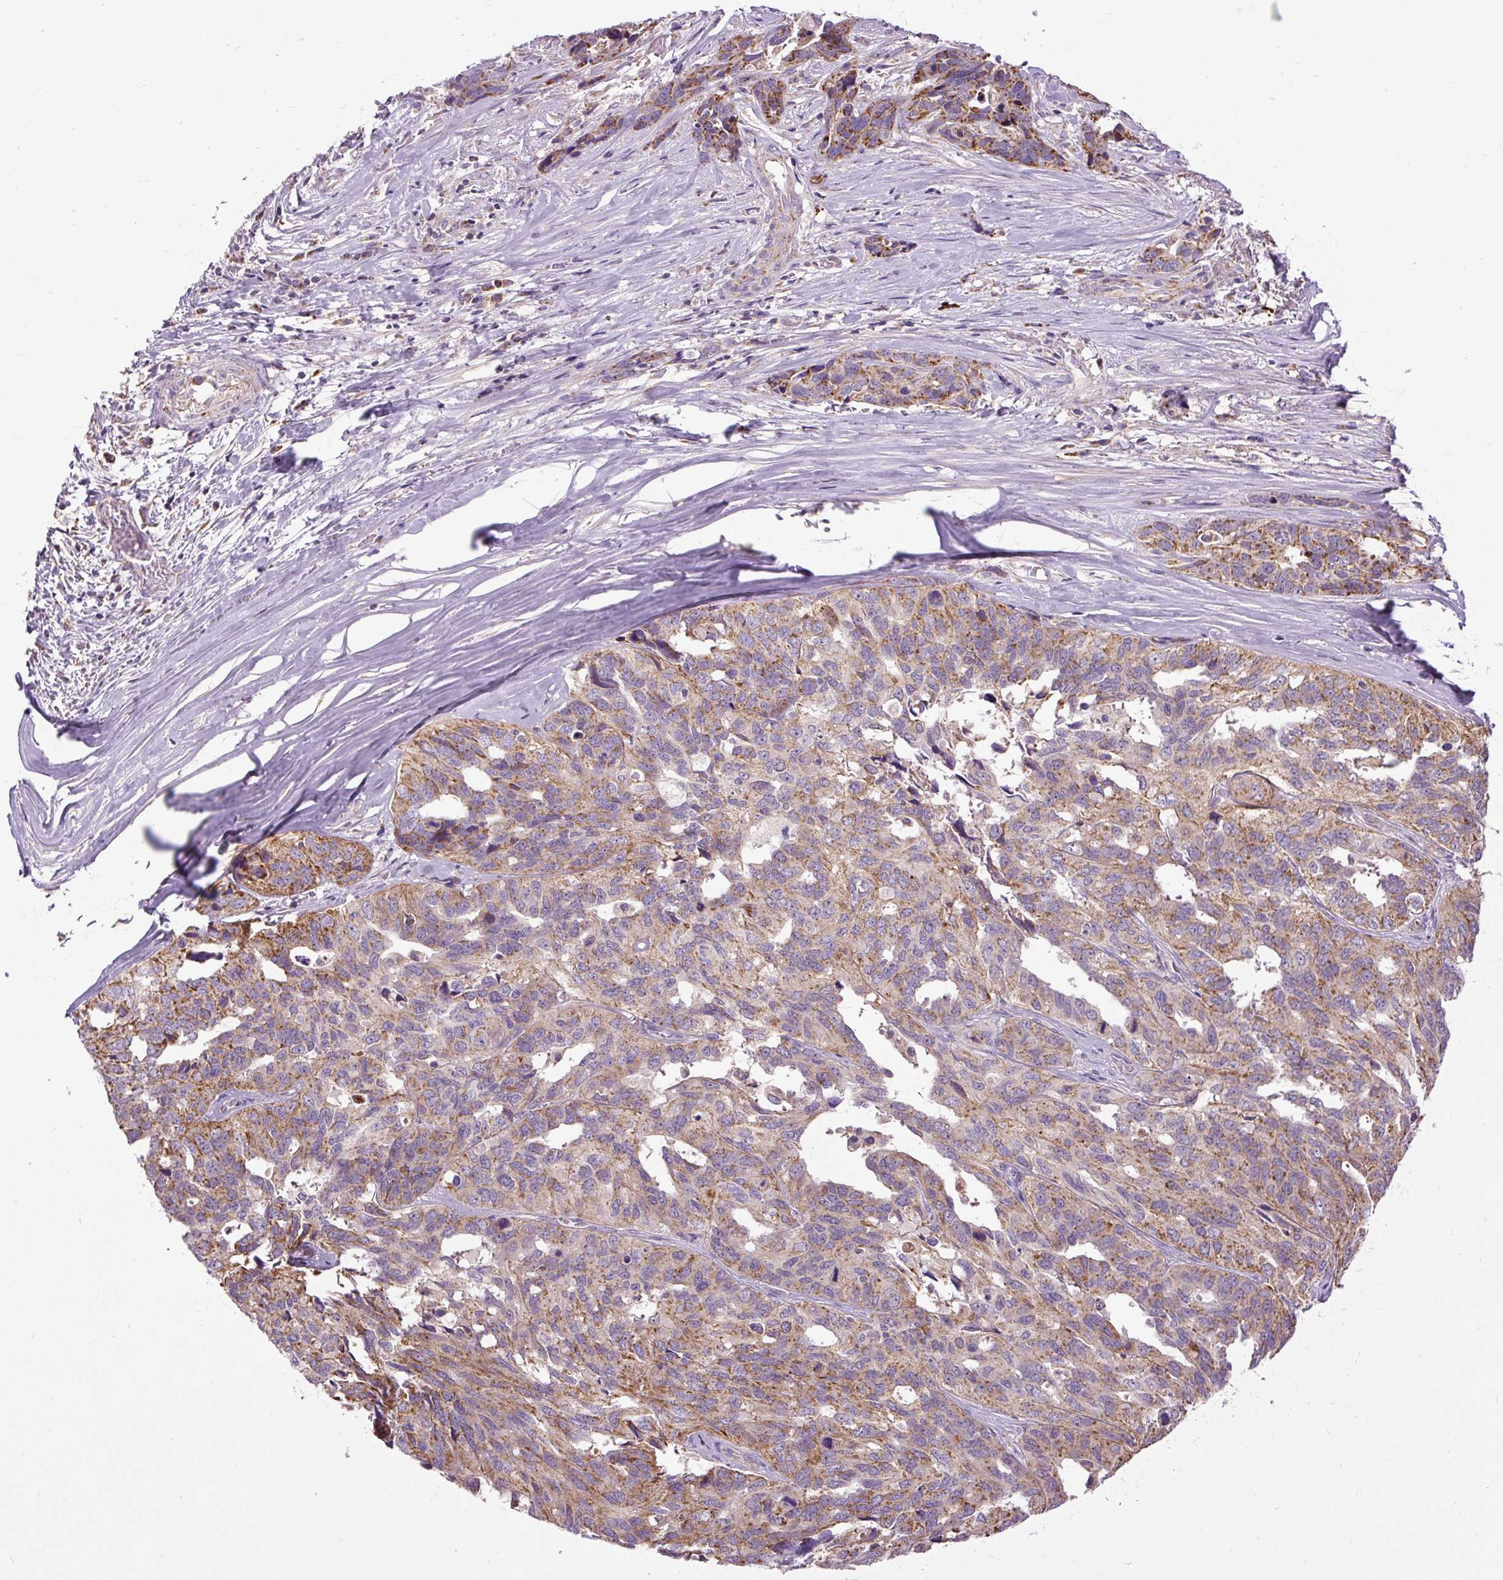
{"staining": {"intensity": "moderate", "quantity": "25%-75%", "location": "cytoplasmic/membranous"}, "tissue": "ovarian cancer", "cell_type": "Tumor cells", "image_type": "cancer", "snomed": [{"axis": "morphology", "description": "Cystadenocarcinoma, serous, NOS"}, {"axis": "topography", "description": "Ovary"}], "caption": "Brown immunohistochemical staining in ovarian serous cystadenocarcinoma demonstrates moderate cytoplasmic/membranous expression in about 25%-75% of tumor cells.", "gene": "TM2D3", "patient": {"sex": "female", "age": 64}}